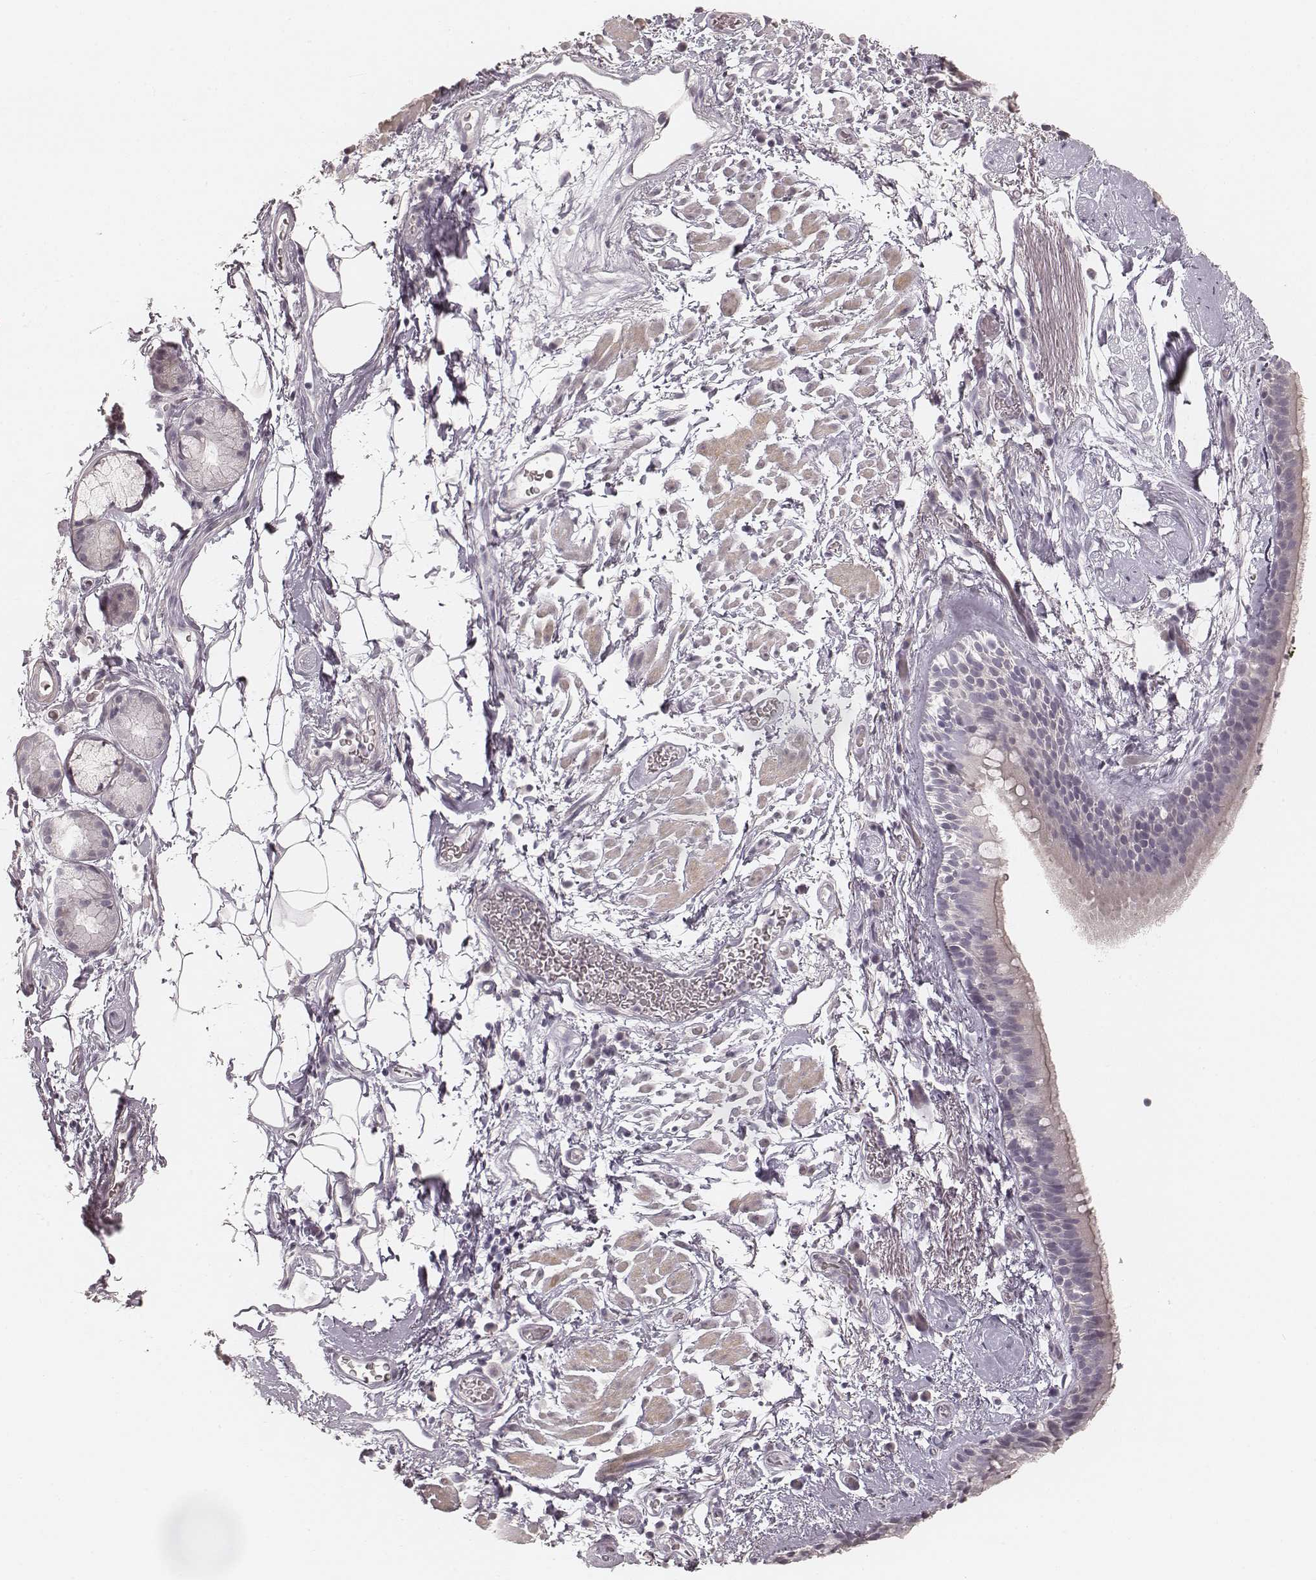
{"staining": {"intensity": "negative", "quantity": "none", "location": "none"}, "tissue": "bronchus", "cell_type": "Respiratory epithelial cells", "image_type": "normal", "snomed": [{"axis": "morphology", "description": "Normal tissue, NOS"}, {"axis": "topography", "description": "Cartilage tissue"}, {"axis": "topography", "description": "Bronchus"}], "caption": "Respiratory epithelial cells show no significant protein staining in unremarkable bronchus. The staining is performed using DAB (3,3'-diaminobenzidine) brown chromogen with nuclei counter-stained in using hematoxylin.", "gene": "SPATA24", "patient": {"sex": "male", "age": 58}}